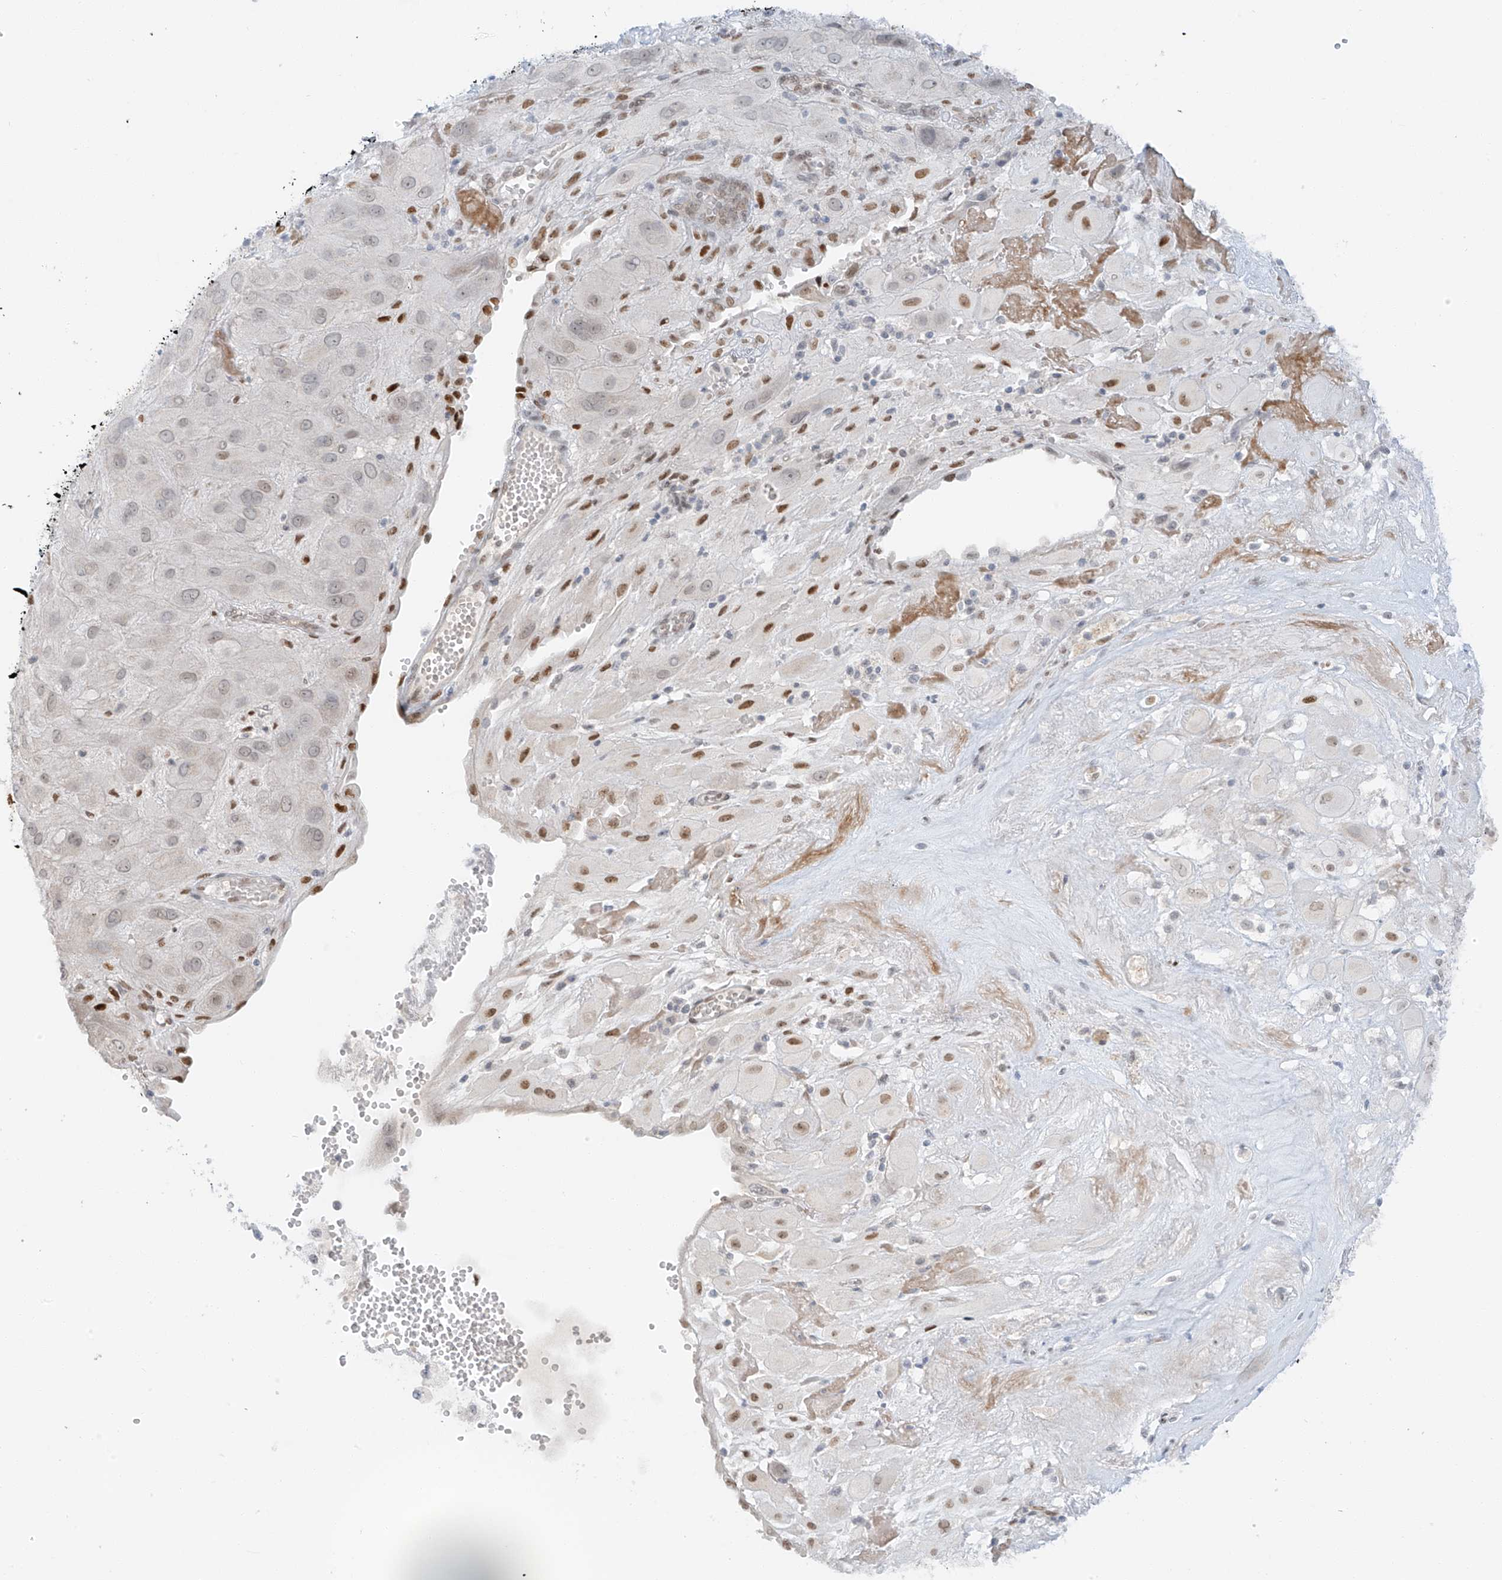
{"staining": {"intensity": "strong", "quantity": "25%-75%", "location": "nuclear"}, "tissue": "cervical cancer", "cell_type": "Tumor cells", "image_type": "cancer", "snomed": [{"axis": "morphology", "description": "Squamous cell carcinoma, NOS"}, {"axis": "topography", "description": "Cervix"}], "caption": "Immunohistochemistry photomicrograph of human cervical cancer (squamous cell carcinoma) stained for a protein (brown), which displays high levels of strong nuclear staining in approximately 25%-75% of tumor cells.", "gene": "ZNF774", "patient": {"sex": "female", "age": 34}}